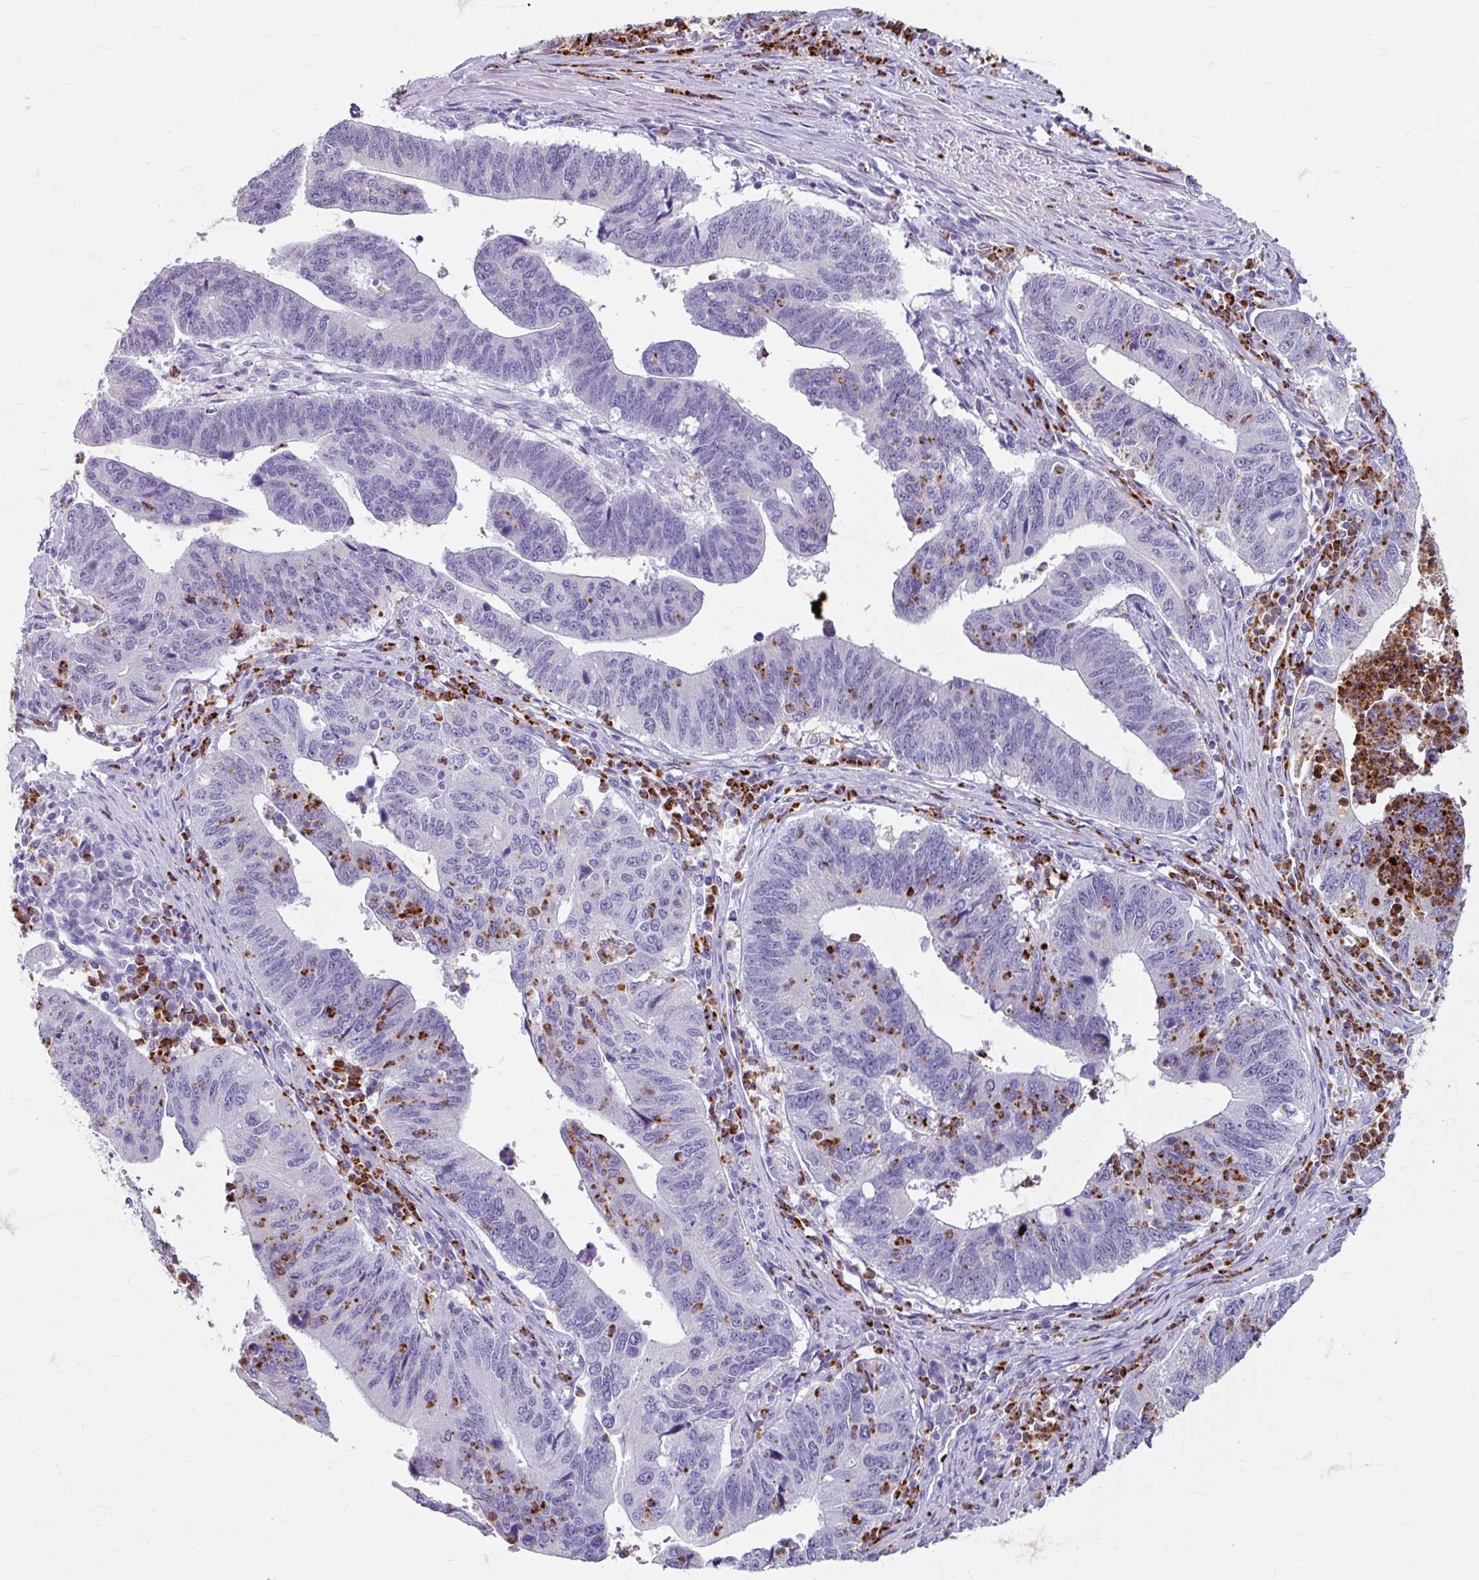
{"staining": {"intensity": "negative", "quantity": "none", "location": "none"}, "tissue": "stomach cancer", "cell_type": "Tumor cells", "image_type": "cancer", "snomed": [{"axis": "morphology", "description": "Adenocarcinoma, NOS"}, {"axis": "topography", "description": "Stomach"}], "caption": "This is an IHC photomicrograph of human stomach cancer. There is no positivity in tumor cells.", "gene": "ANKRD1", "patient": {"sex": "male", "age": 59}}